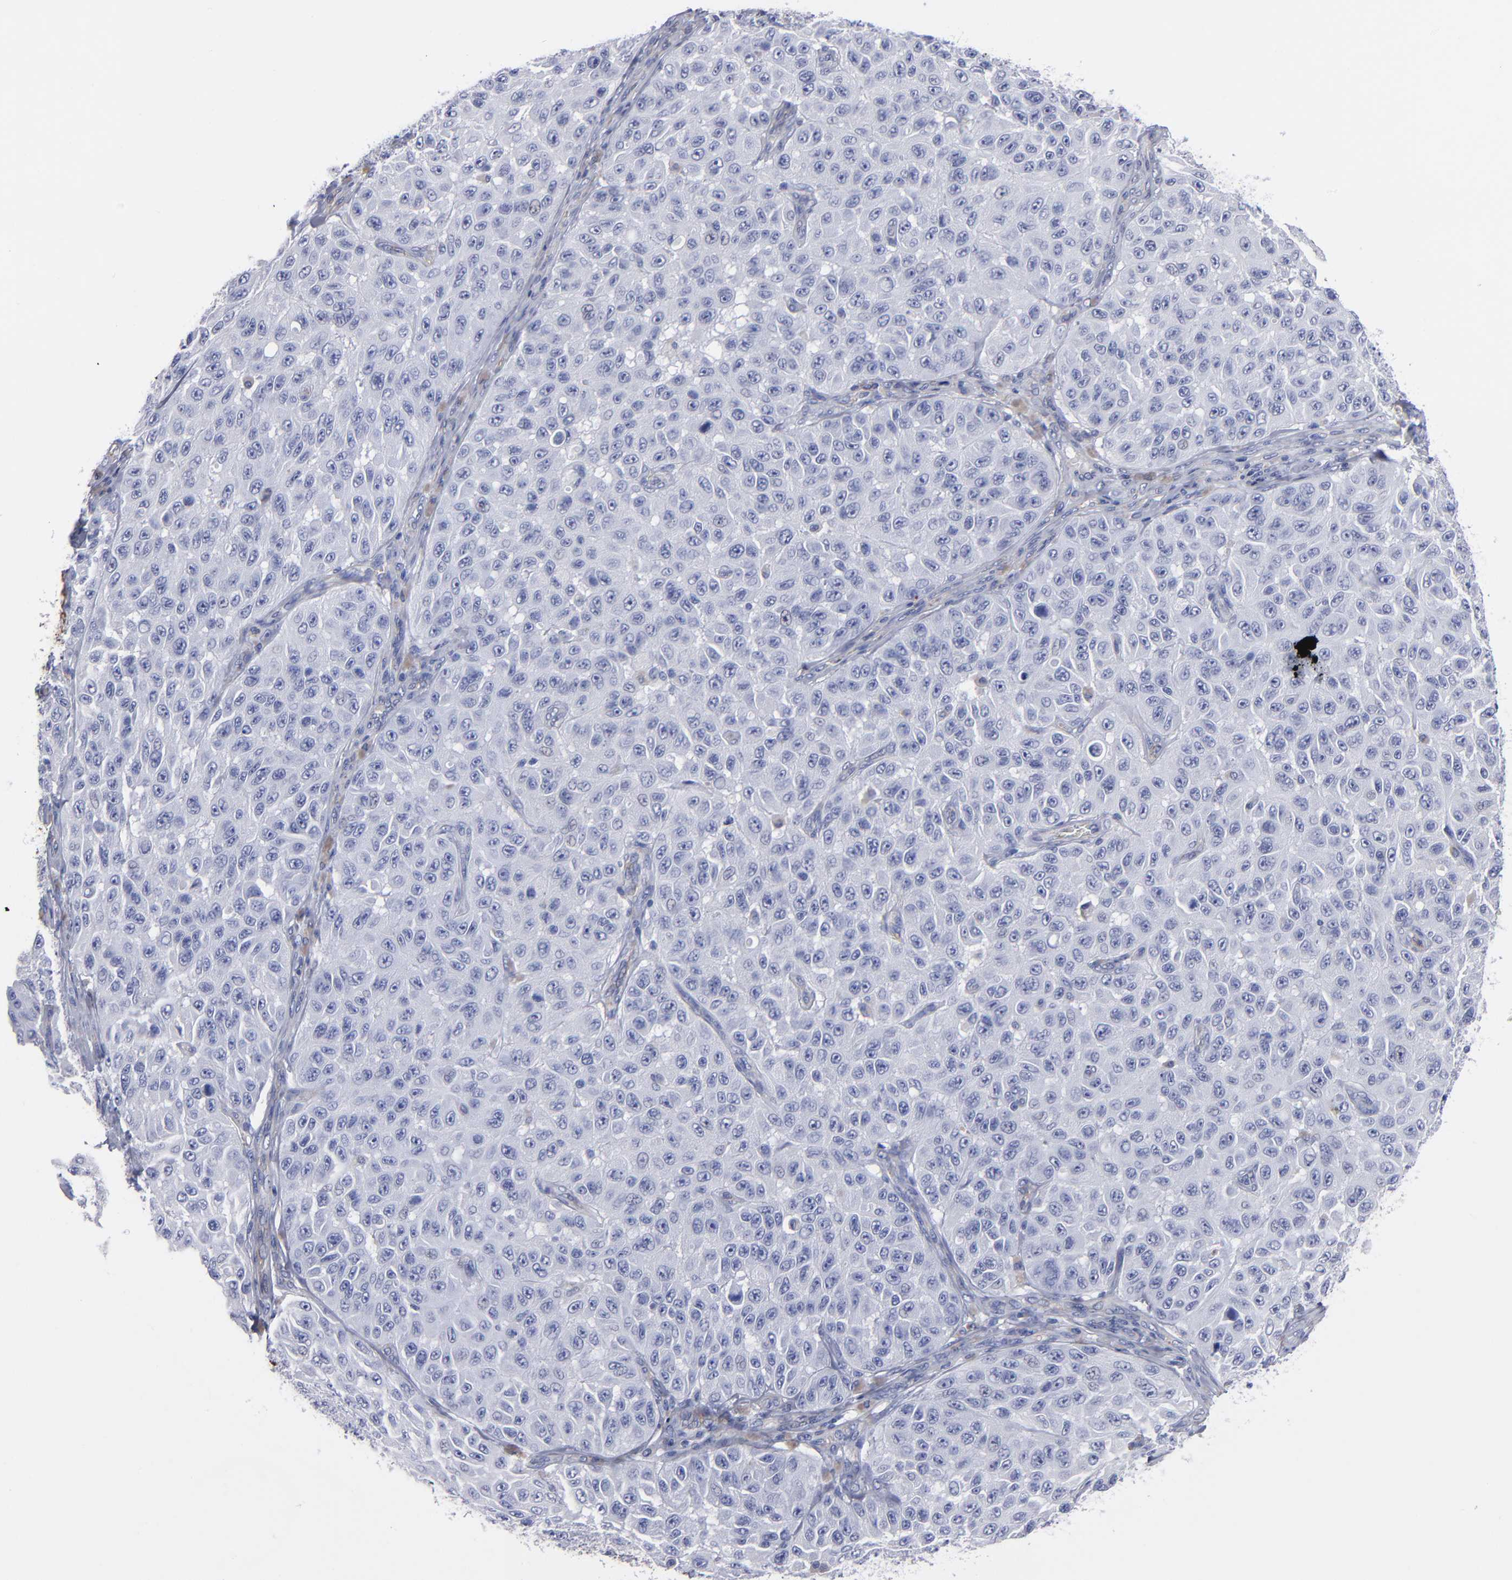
{"staining": {"intensity": "negative", "quantity": "none", "location": "none"}, "tissue": "melanoma", "cell_type": "Tumor cells", "image_type": "cancer", "snomed": [{"axis": "morphology", "description": "Malignant melanoma, NOS"}, {"axis": "topography", "description": "Skin"}], "caption": "An image of human malignant melanoma is negative for staining in tumor cells.", "gene": "TM4SF1", "patient": {"sex": "male", "age": 30}}